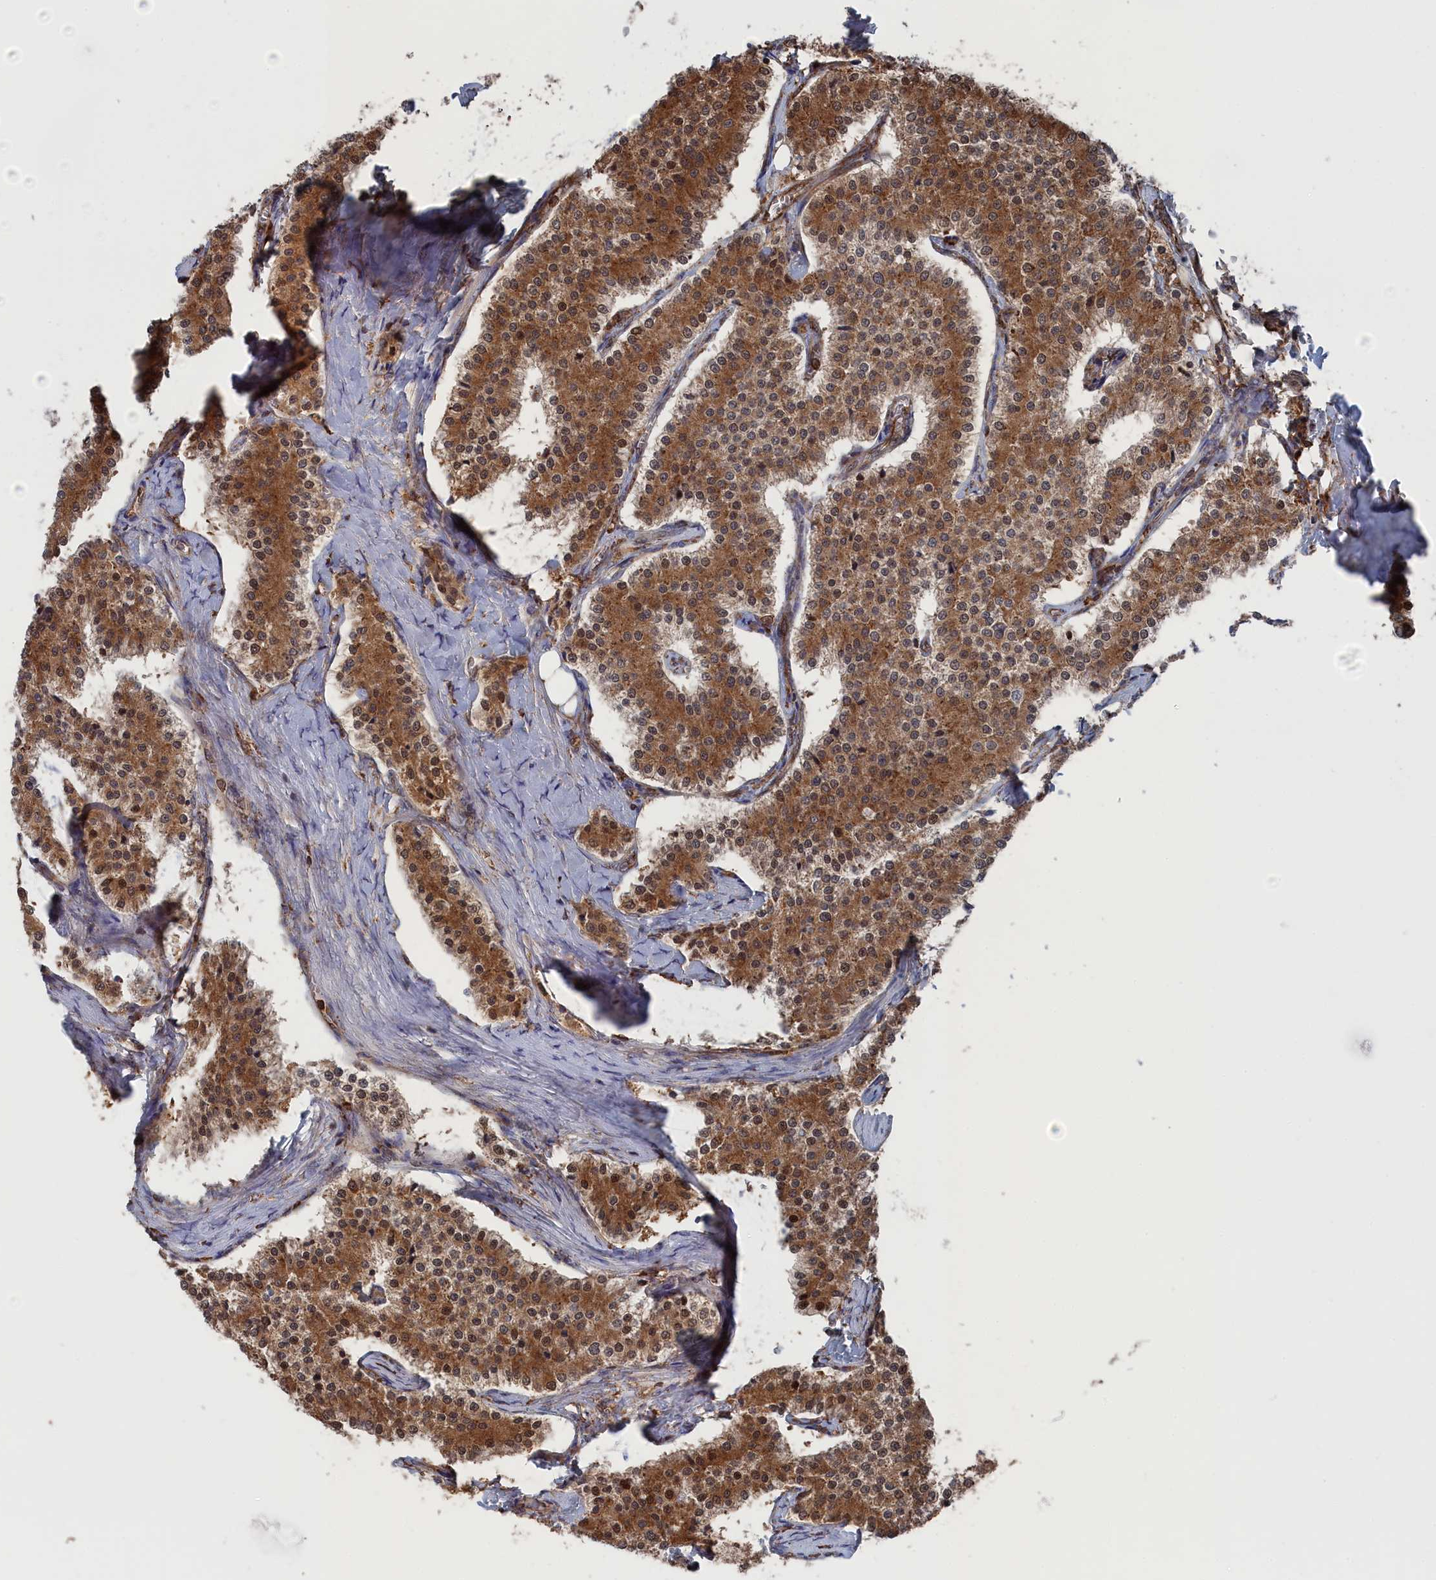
{"staining": {"intensity": "moderate", "quantity": ">75%", "location": "cytoplasmic/membranous,nuclear"}, "tissue": "carcinoid", "cell_type": "Tumor cells", "image_type": "cancer", "snomed": [{"axis": "morphology", "description": "Carcinoid, malignant, NOS"}, {"axis": "topography", "description": "Colon"}], "caption": "The photomicrograph exhibits staining of carcinoid, revealing moderate cytoplasmic/membranous and nuclear protein positivity (brown color) within tumor cells.", "gene": "BPIFB6", "patient": {"sex": "female", "age": 52}}